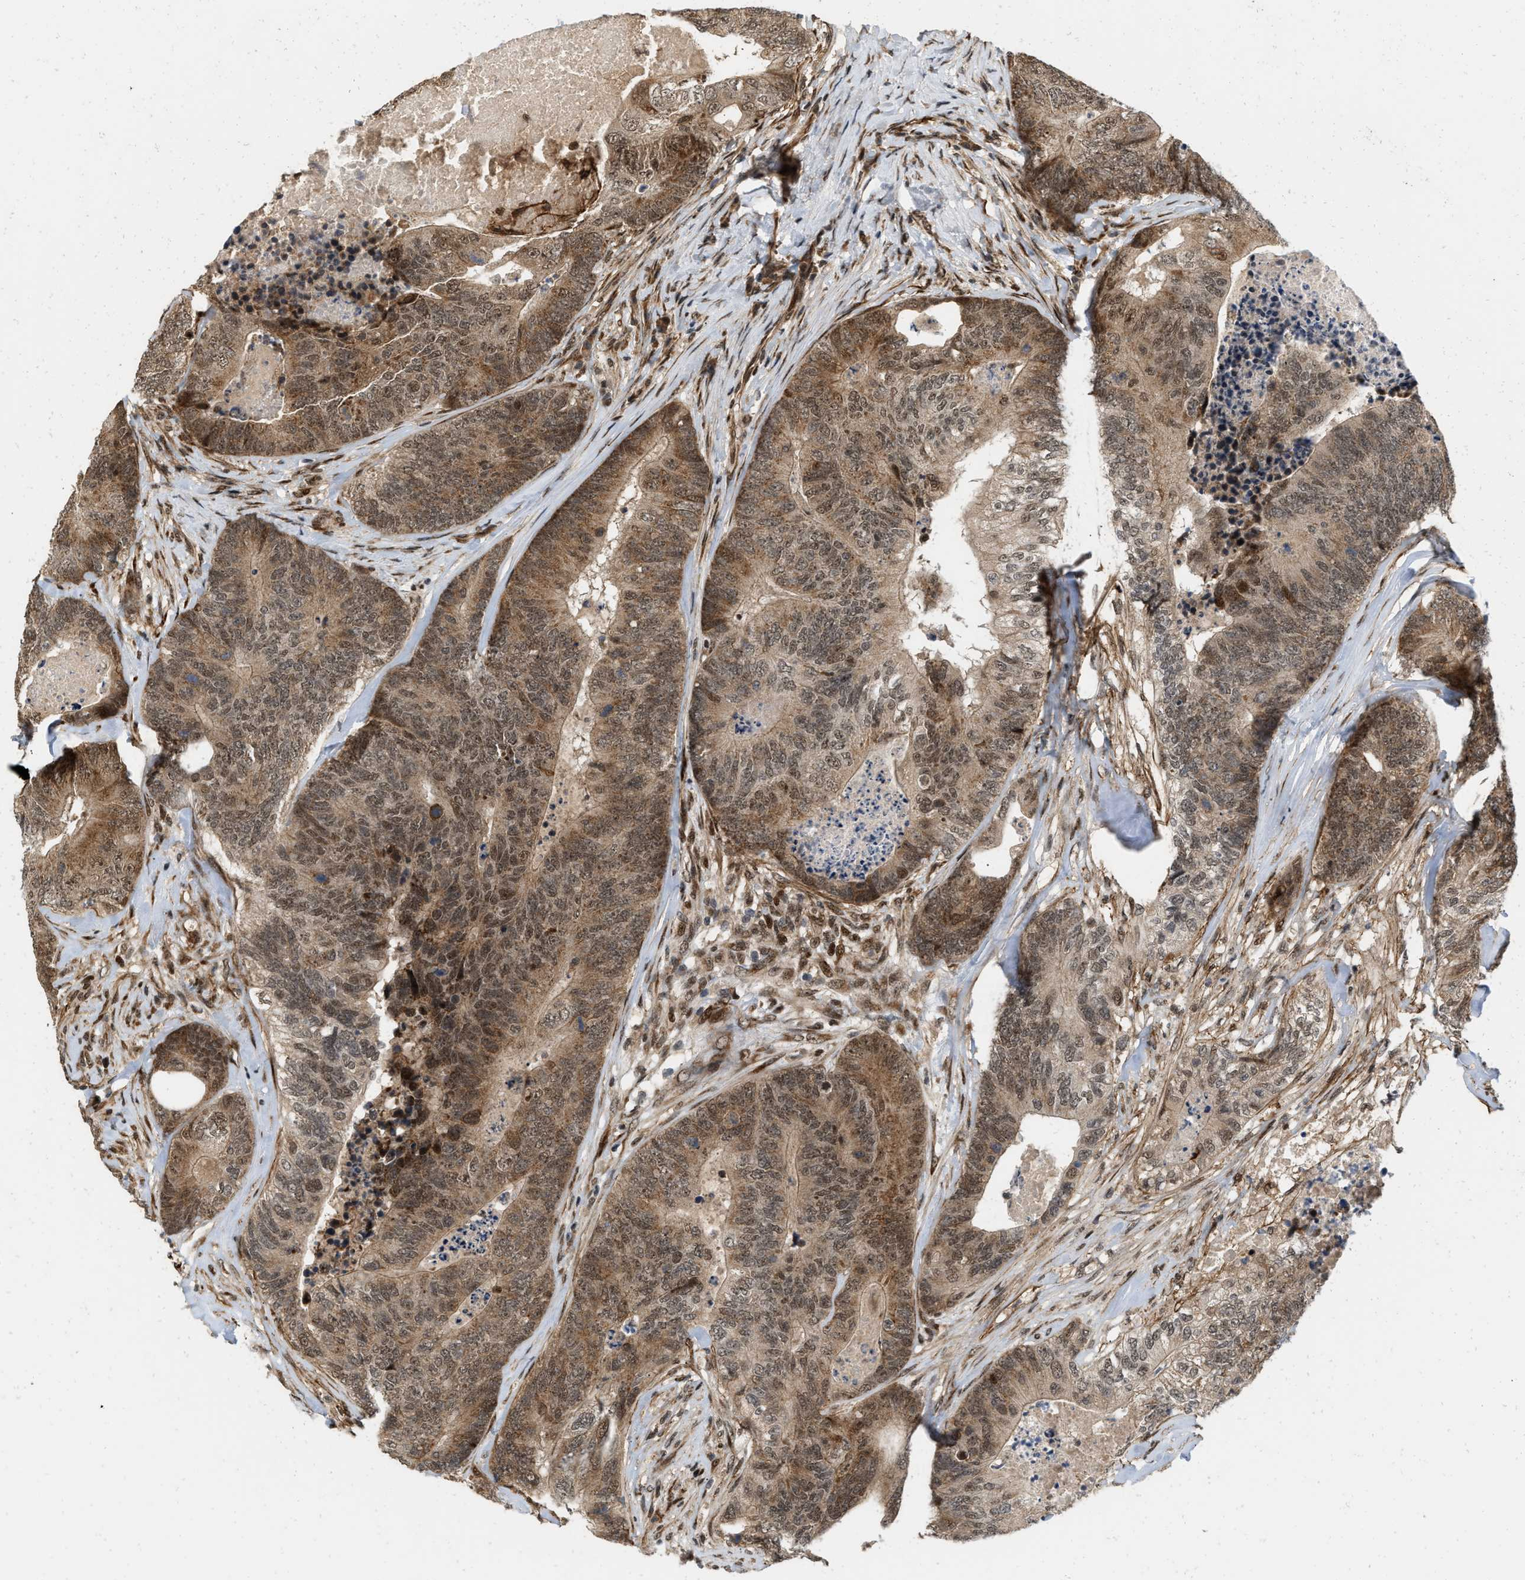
{"staining": {"intensity": "moderate", "quantity": ">75%", "location": "cytoplasmic/membranous,nuclear"}, "tissue": "colorectal cancer", "cell_type": "Tumor cells", "image_type": "cancer", "snomed": [{"axis": "morphology", "description": "Adenocarcinoma, NOS"}, {"axis": "topography", "description": "Colon"}], "caption": "A brown stain shows moderate cytoplasmic/membranous and nuclear expression of a protein in human colorectal cancer (adenocarcinoma) tumor cells. The staining was performed using DAB (3,3'-diaminobenzidine), with brown indicating positive protein expression. Nuclei are stained blue with hematoxylin.", "gene": "ANKRD11", "patient": {"sex": "female", "age": 67}}